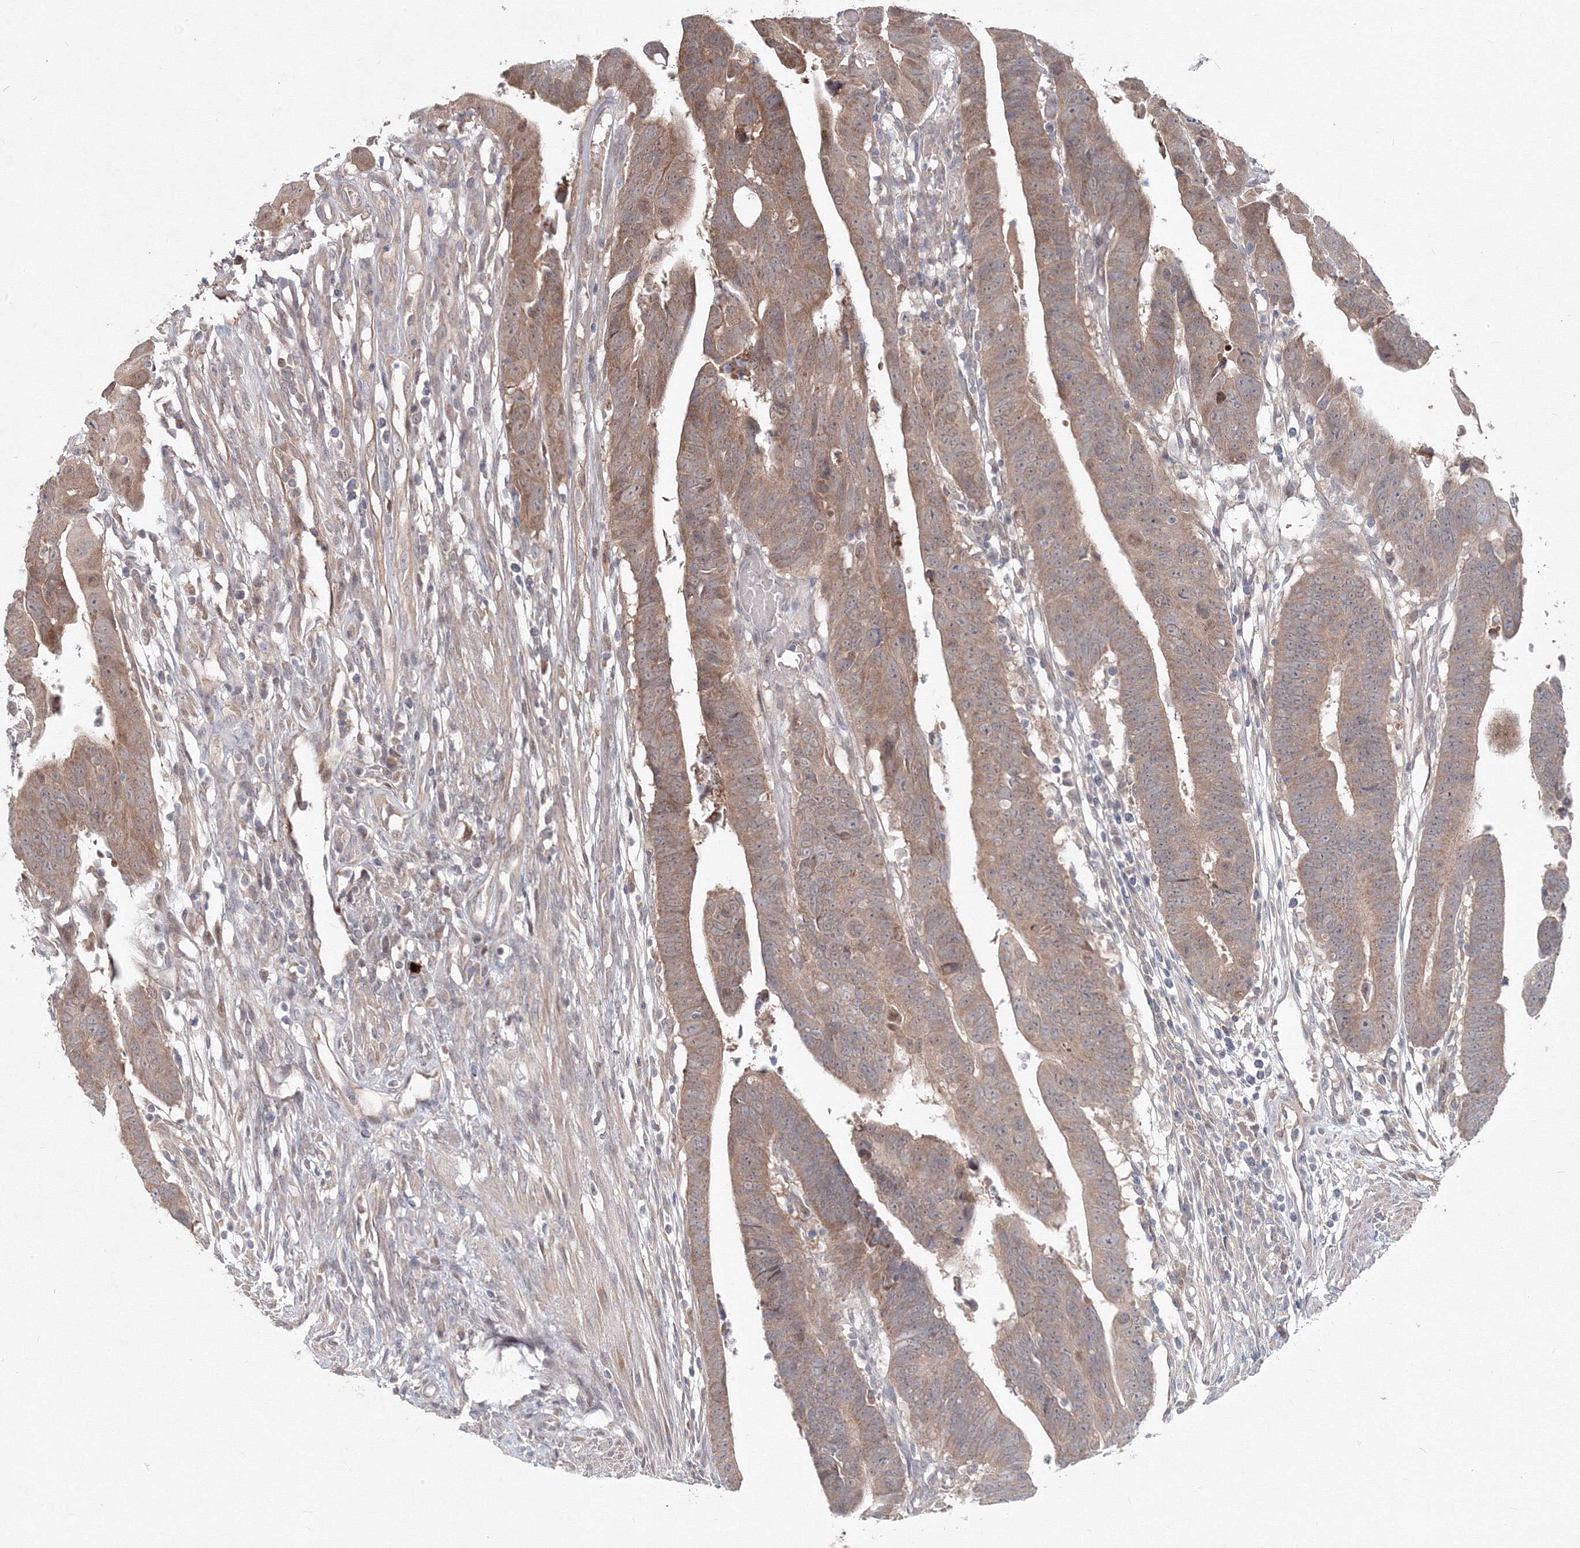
{"staining": {"intensity": "moderate", "quantity": ">75%", "location": "cytoplasmic/membranous"}, "tissue": "colorectal cancer", "cell_type": "Tumor cells", "image_type": "cancer", "snomed": [{"axis": "morphology", "description": "Adenocarcinoma, NOS"}, {"axis": "topography", "description": "Rectum"}], "caption": "Protein expression analysis of colorectal cancer demonstrates moderate cytoplasmic/membranous staining in about >75% of tumor cells.", "gene": "MKRN2", "patient": {"sex": "female", "age": 65}}